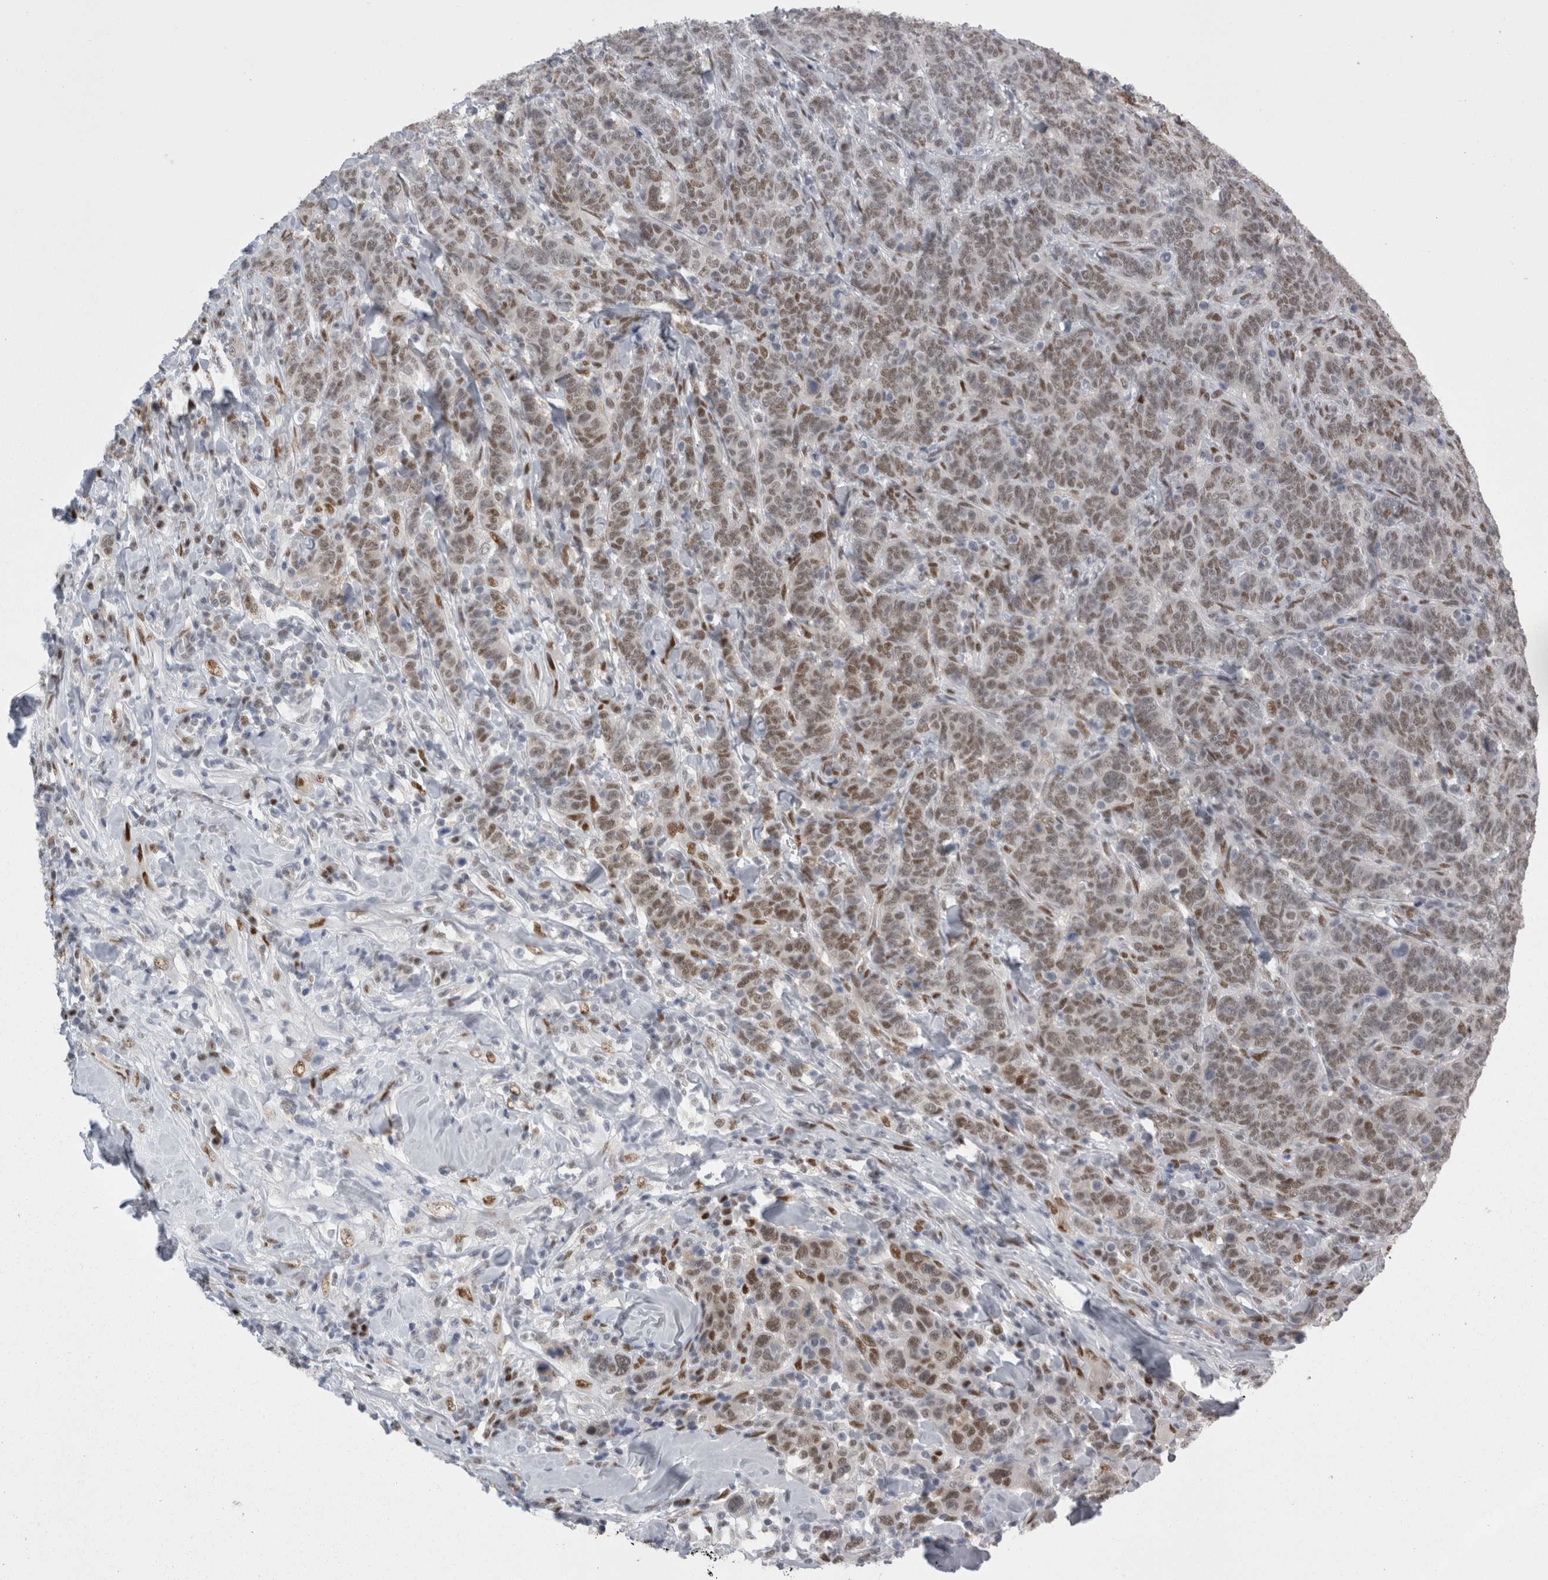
{"staining": {"intensity": "weak", "quantity": "25%-75%", "location": "nuclear"}, "tissue": "breast cancer", "cell_type": "Tumor cells", "image_type": "cancer", "snomed": [{"axis": "morphology", "description": "Duct carcinoma"}, {"axis": "topography", "description": "Breast"}], "caption": "Breast cancer stained with a brown dye reveals weak nuclear positive expression in about 25%-75% of tumor cells.", "gene": "C1orf54", "patient": {"sex": "female", "age": 37}}